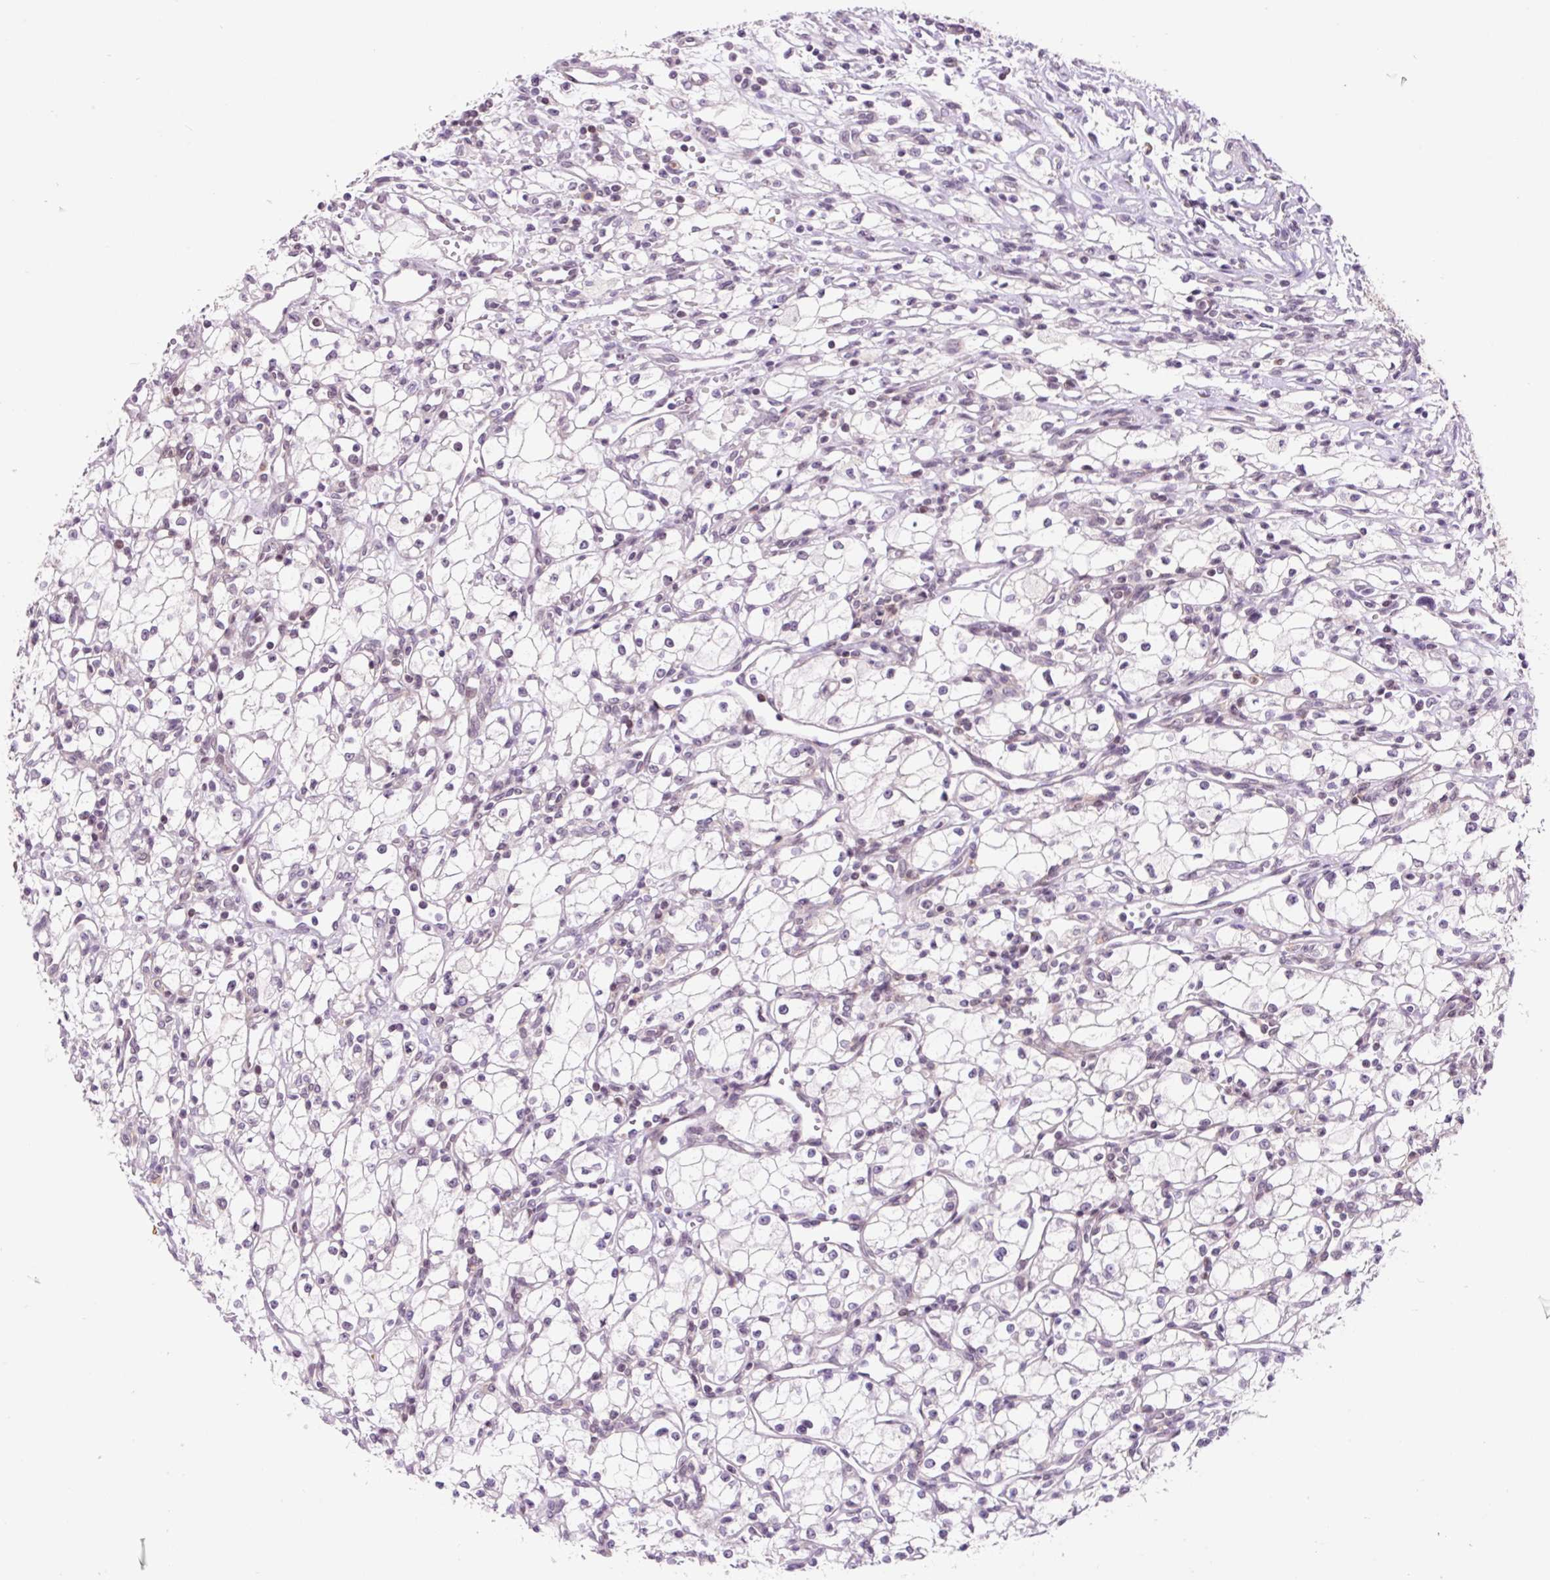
{"staining": {"intensity": "negative", "quantity": "none", "location": "none"}, "tissue": "renal cancer", "cell_type": "Tumor cells", "image_type": "cancer", "snomed": [{"axis": "morphology", "description": "Adenocarcinoma, NOS"}, {"axis": "topography", "description": "Kidney"}], "caption": "Immunohistochemistry (IHC) of renal cancer (adenocarcinoma) shows no positivity in tumor cells.", "gene": "RPL41", "patient": {"sex": "male", "age": 59}}